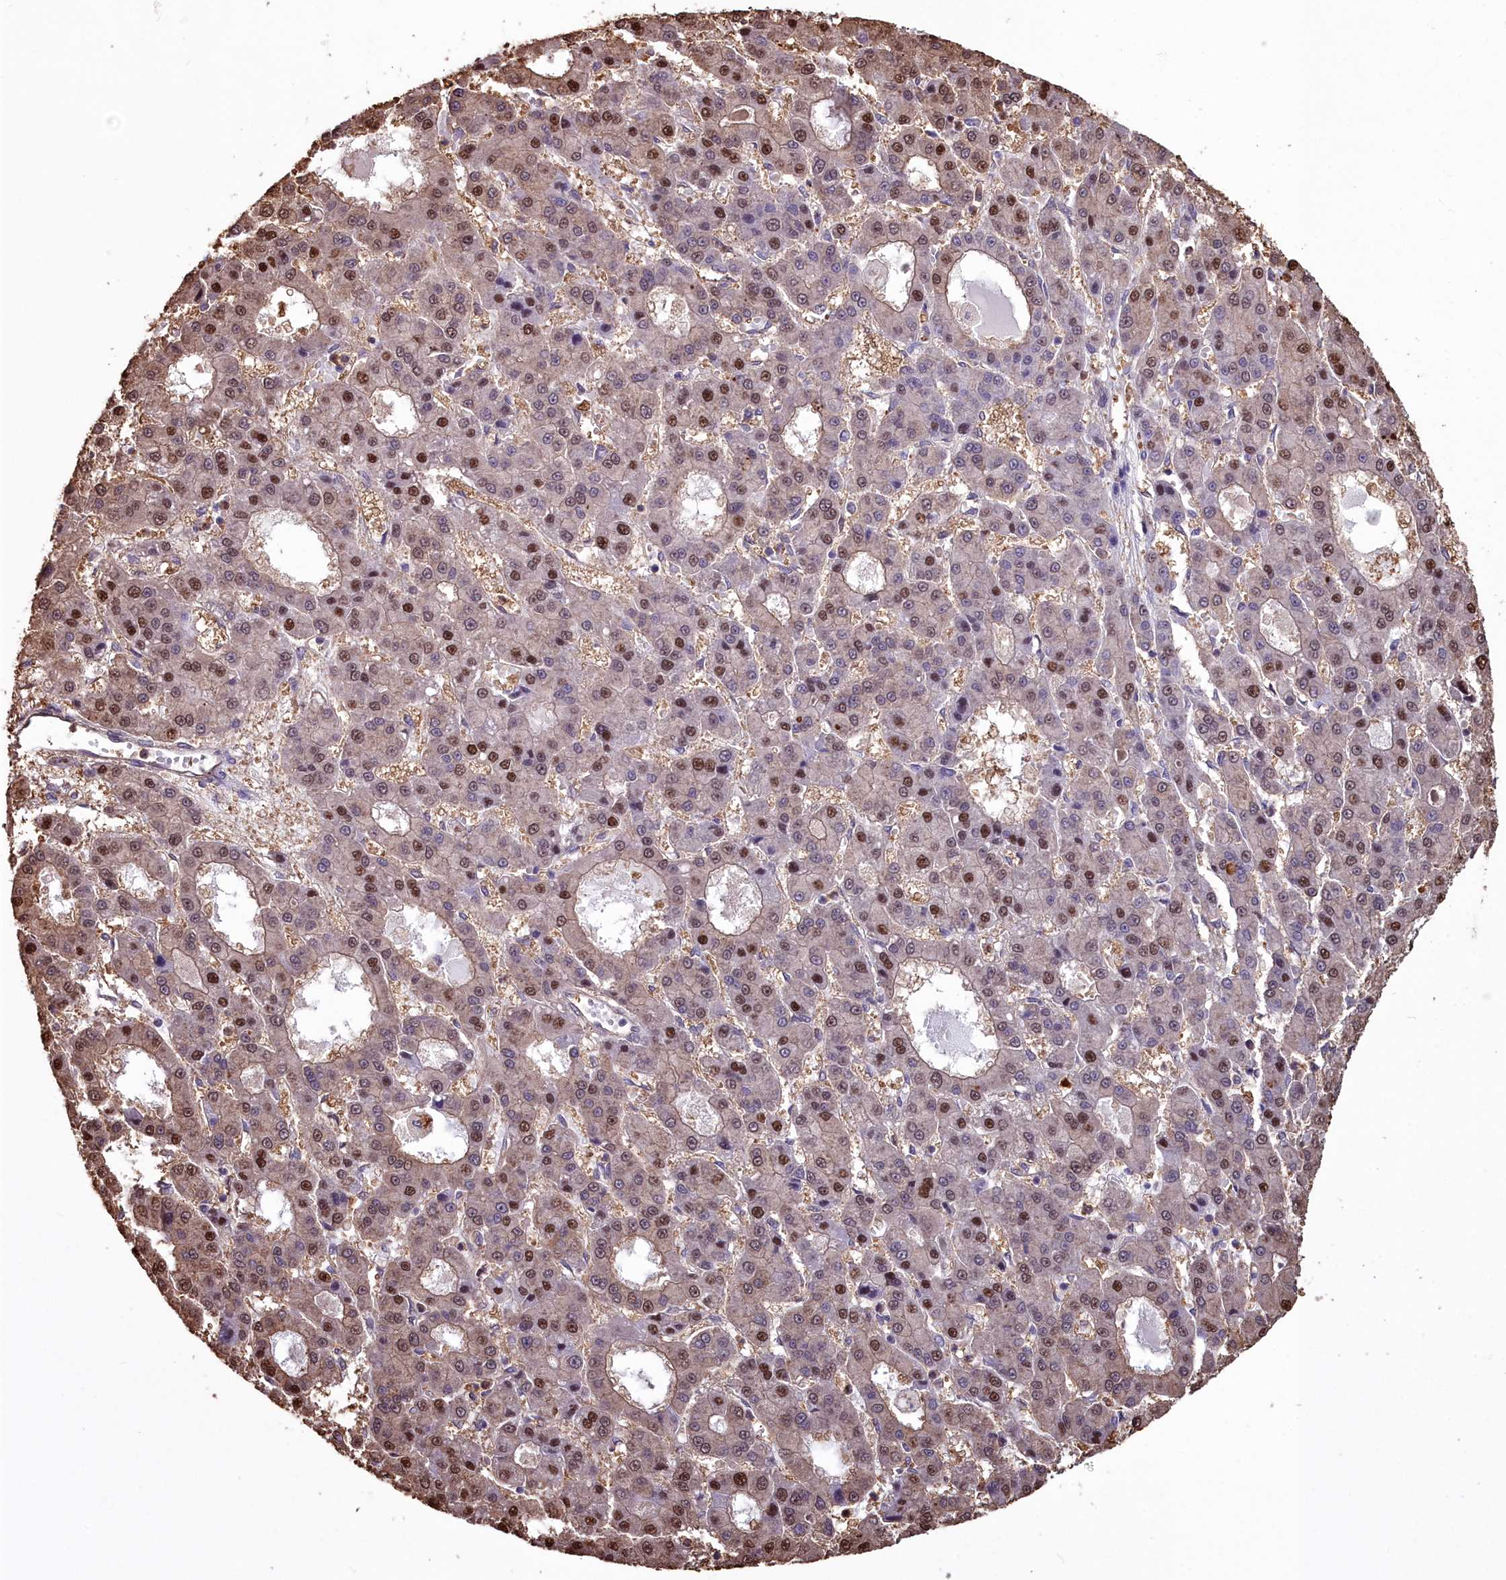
{"staining": {"intensity": "strong", "quantity": ">75%", "location": "nuclear"}, "tissue": "liver cancer", "cell_type": "Tumor cells", "image_type": "cancer", "snomed": [{"axis": "morphology", "description": "Carcinoma, Hepatocellular, NOS"}, {"axis": "topography", "description": "Liver"}], "caption": "Protein analysis of liver cancer tissue displays strong nuclear staining in approximately >75% of tumor cells. (DAB = brown stain, brightfield microscopy at high magnification).", "gene": "GAPDH", "patient": {"sex": "male", "age": 70}}